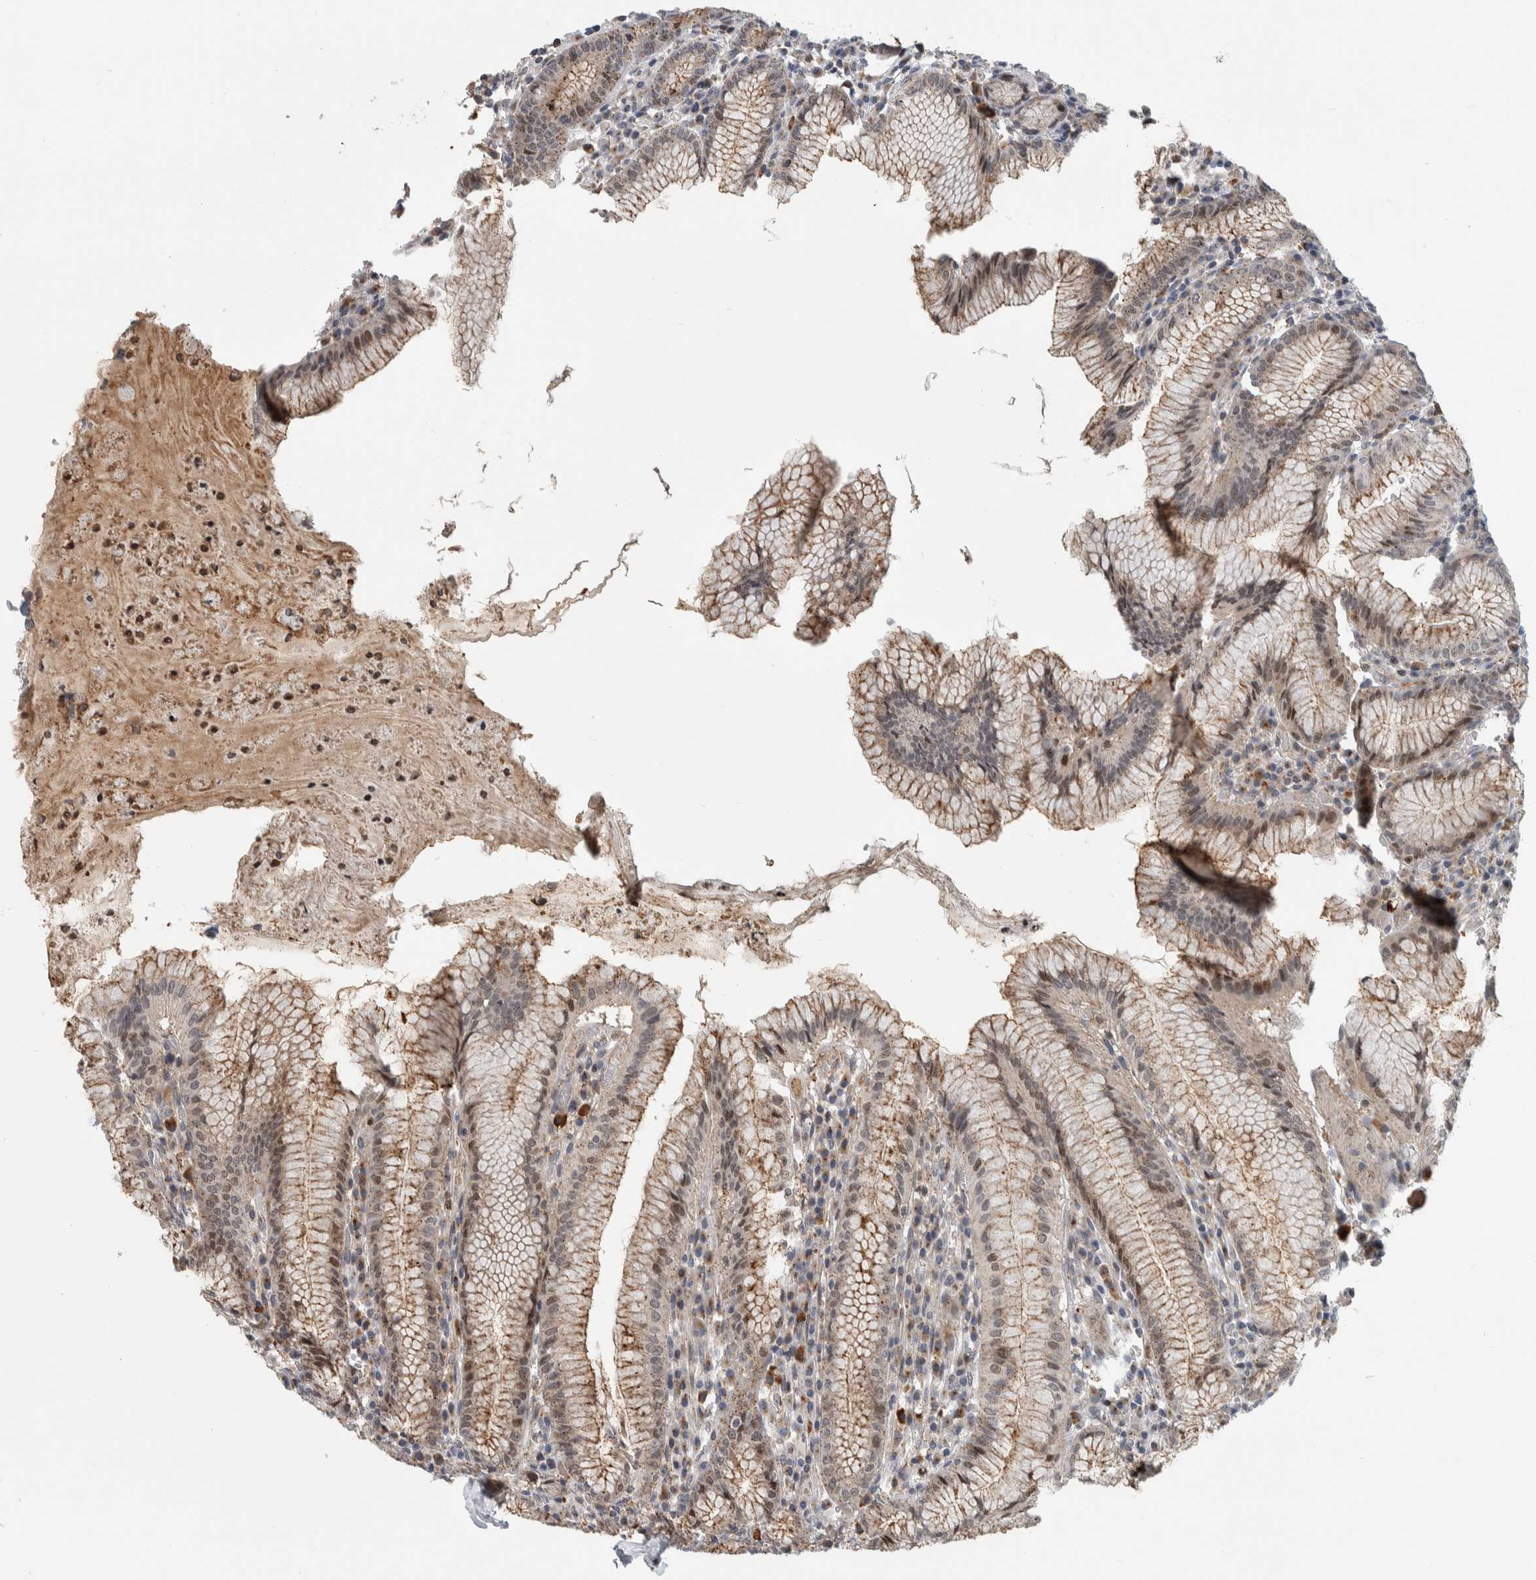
{"staining": {"intensity": "moderate", "quantity": ">75%", "location": "cytoplasmic/membranous"}, "tissue": "stomach", "cell_type": "Glandular cells", "image_type": "normal", "snomed": [{"axis": "morphology", "description": "Normal tissue, NOS"}, {"axis": "topography", "description": "Stomach"}], "caption": "A brown stain labels moderate cytoplasmic/membranous positivity of a protein in glandular cells of benign stomach.", "gene": "MSL1", "patient": {"sex": "male", "age": 55}}